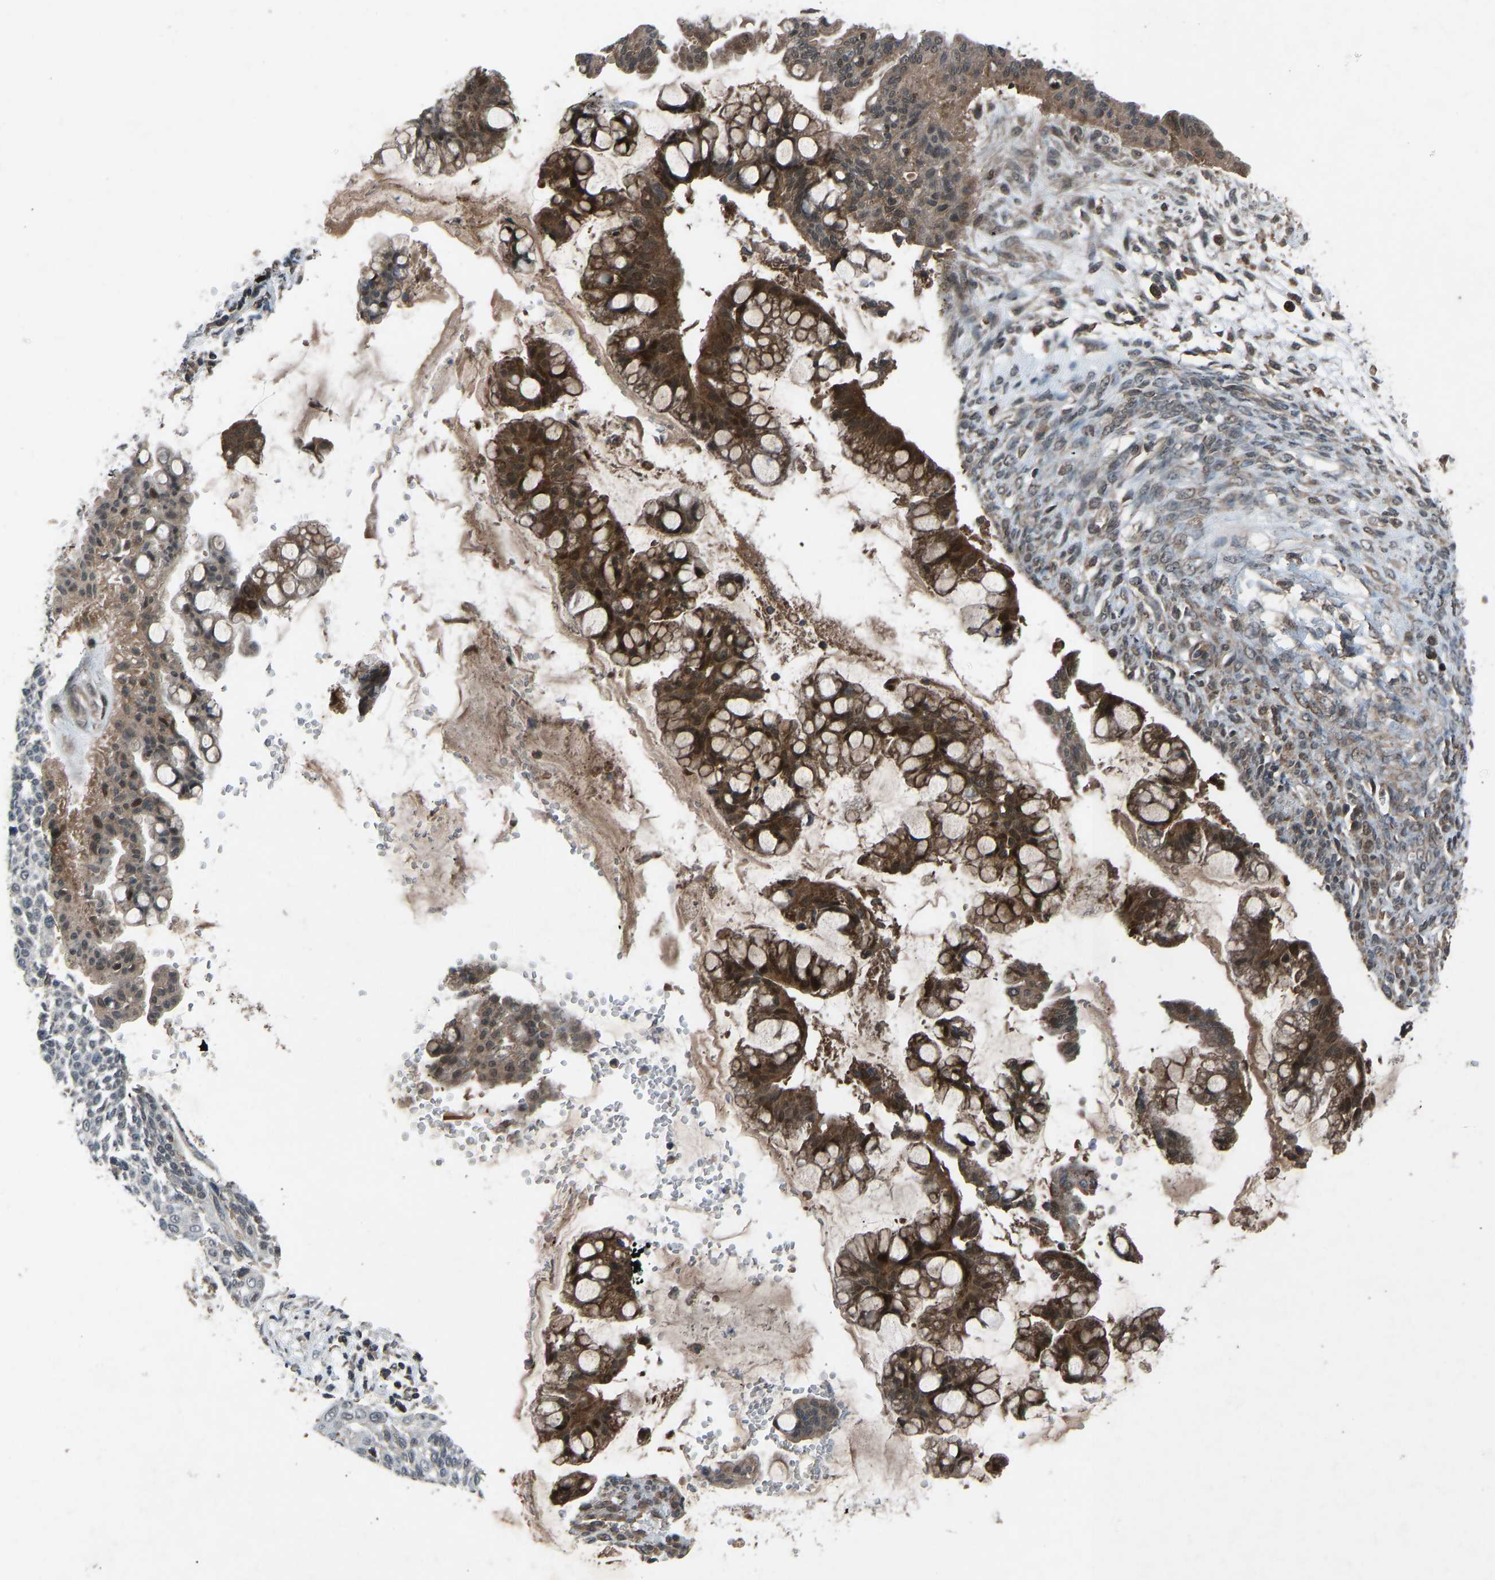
{"staining": {"intensity": "strong", "quantity": ">75%", "location": "cytoplasmic/membranous"}, "tissue": "ovarian cancer", "cell_type": "Tumor cells", "image_type": "cancer", "snomed": [{"axis": "morphology", "description": "Cystadenocarcinoma, mucinous, NOS"}, {"axis": "topography", "description": "Ovary"}], "caption": "DAB immunohistochemical staining of ovarian cancer (mucinous cystadenocarcinoma) shows strong cytoplasmic/membranous protein positivity in approximately >75% of tumor cells.", "gene": "SLC43A1", "patient": {"sex": "female", "age": 73}}